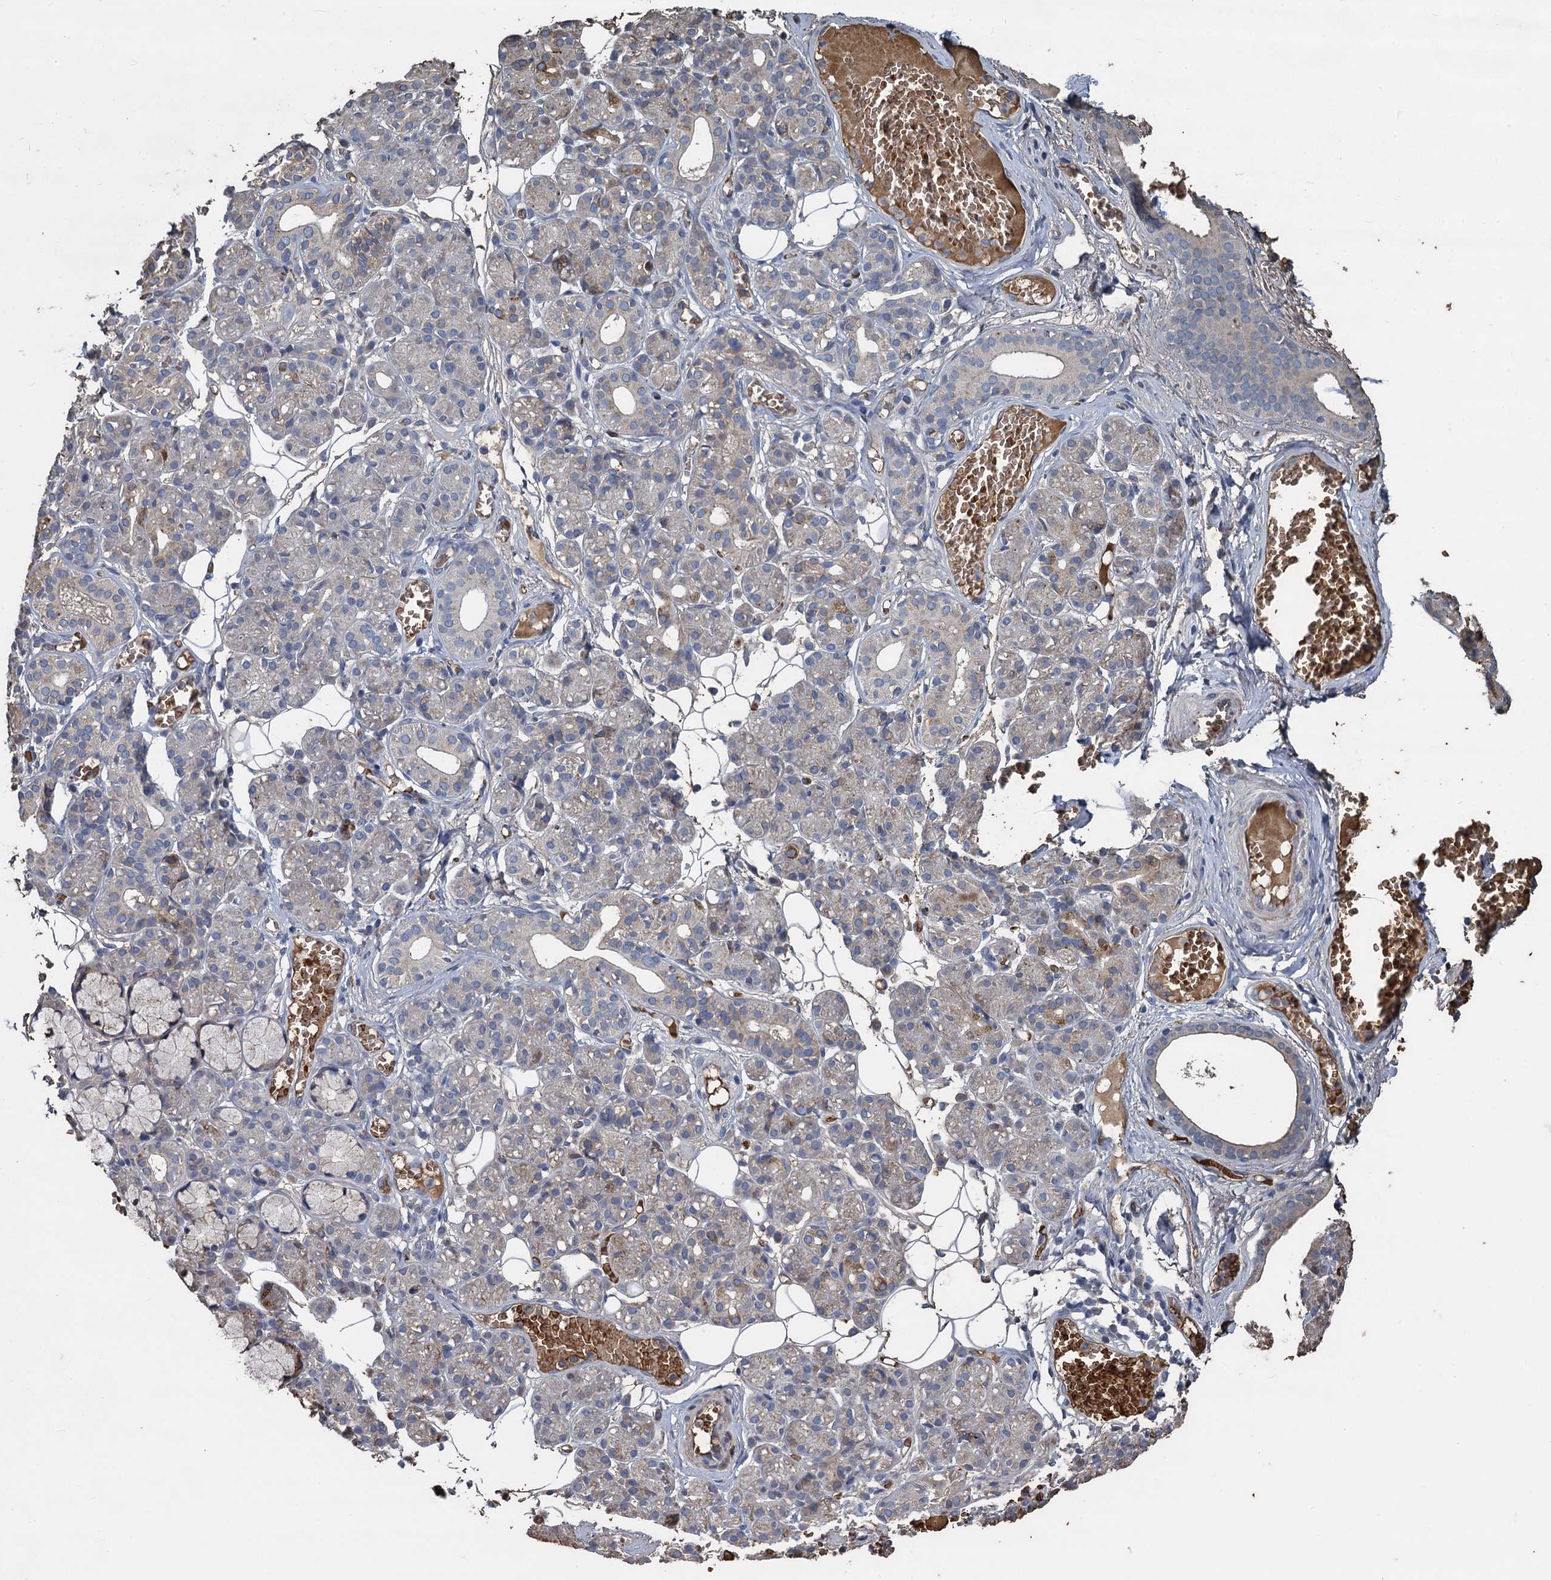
{"staining": {"intensity": "negative", "quantity": "none", "location": "none"}, "tissue": "salivary gland", "cell_type": "Glandular cells", "image_type": "normal", "snomed": [{"axis": "morphology", "description": "Normal tissue, NOS"}, {"axis": "topography", "description": "Salivary gland"}], "caption": "DAB (3,3'-diaminobenzidine) immunohistochemical staining of unremarkable salivary gland demonstrates no significant staining in glandular cells. (IHC, brightfield microscopy, high magnification).", "gene": "TCTN2", "patient": {"sex": "male", "age": 63}}